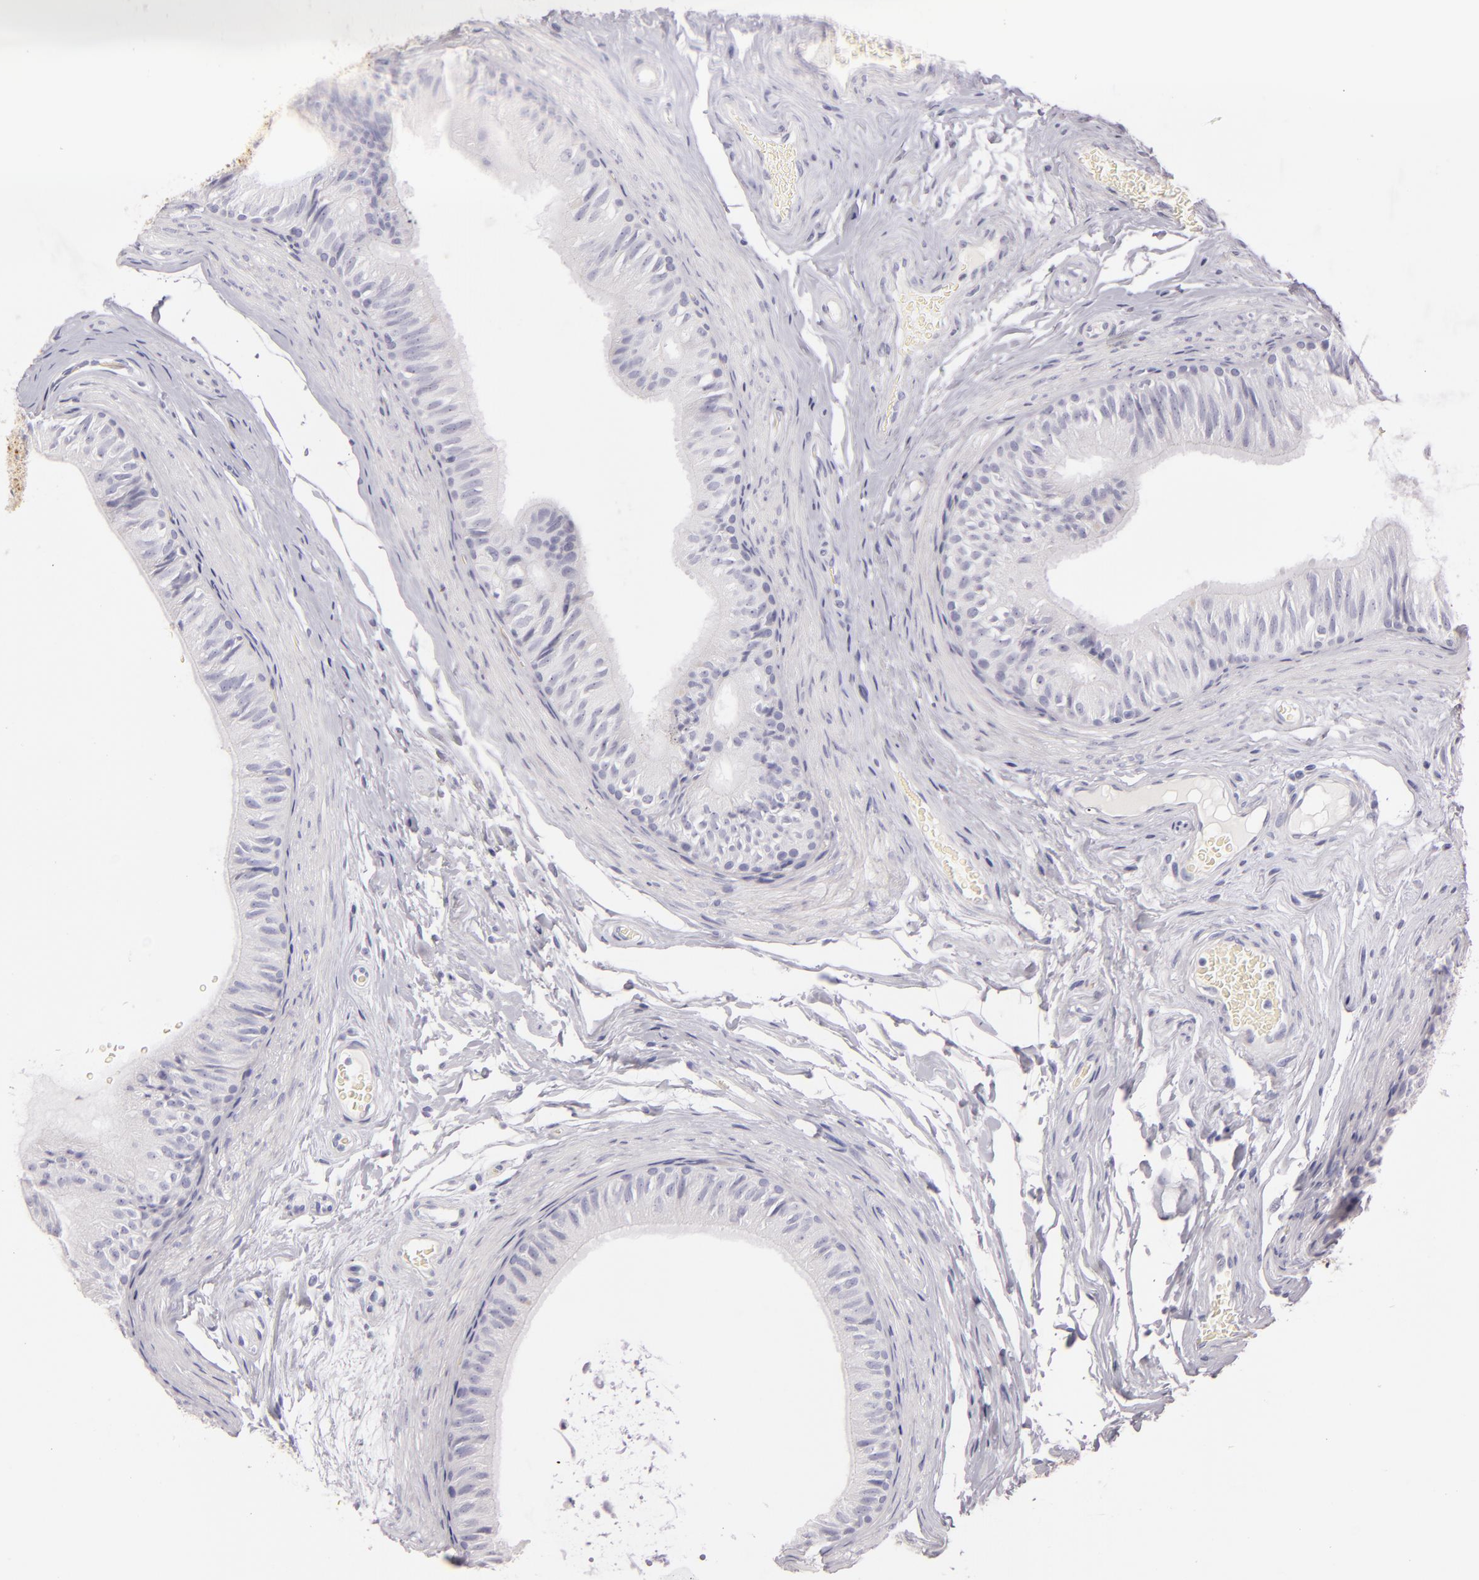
{"staining": {"intensity": "negative", "quantity": "none", "location": "none"}, "tissue": "epididymis", "cell_type": "Glandular cells", "image_type": "normal", "snomed": [{"axis": "morphology", "description": "Normal tissue, NOS"}, {"axis": "topography", "description": "Testis"}, {"axis": "topography", "description": "Epididymis"}], "caption": "Histopathology image shows no protein expression in glandular cells of benign epididymis. (DAB (3,3'-diaminobenzidine) IHC with hematoxylin counter stain).", "gene": "FABP1", "patient": {"sex": "male", "age": 36}}